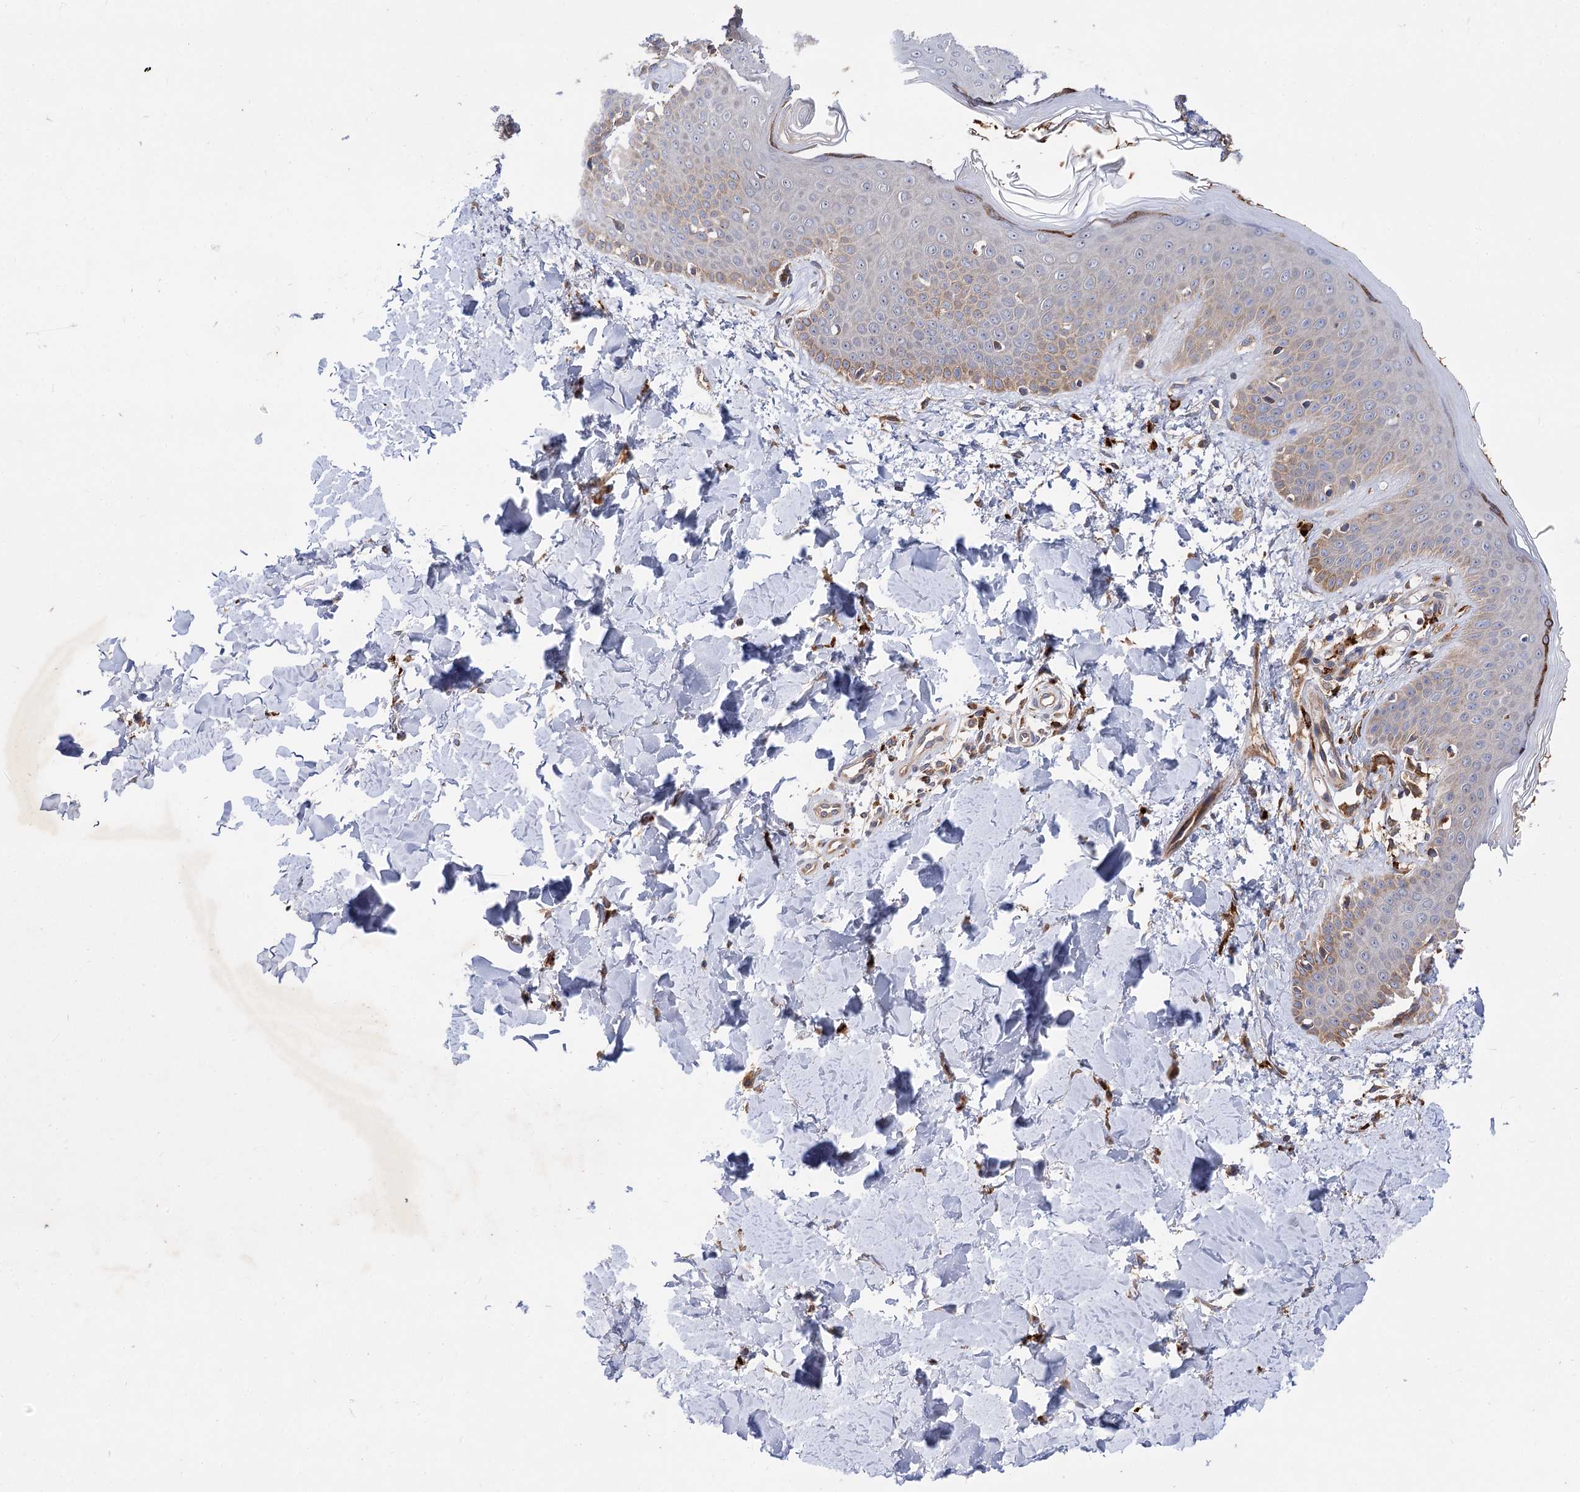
{"staining": {"intensity": "strong", "quantity": ">75%", "location": "cytoplasmic/membranous"}, "tissue": "skin", "cell_type": "Fibroblasts", "image_type": "normal", "snomed": [{"axis": "morphology", "description": "Normal tissue, NOS"}, {"axis": "topography", "description": "Skin"}], "caption": "Immunohistochemical staining of normal skin displays high levels of strong cytoplasmic/membranous expression in about >75% of fibroblasts.", "gene": "PATL1", "patient": {"sex": "male", "age": 36}}